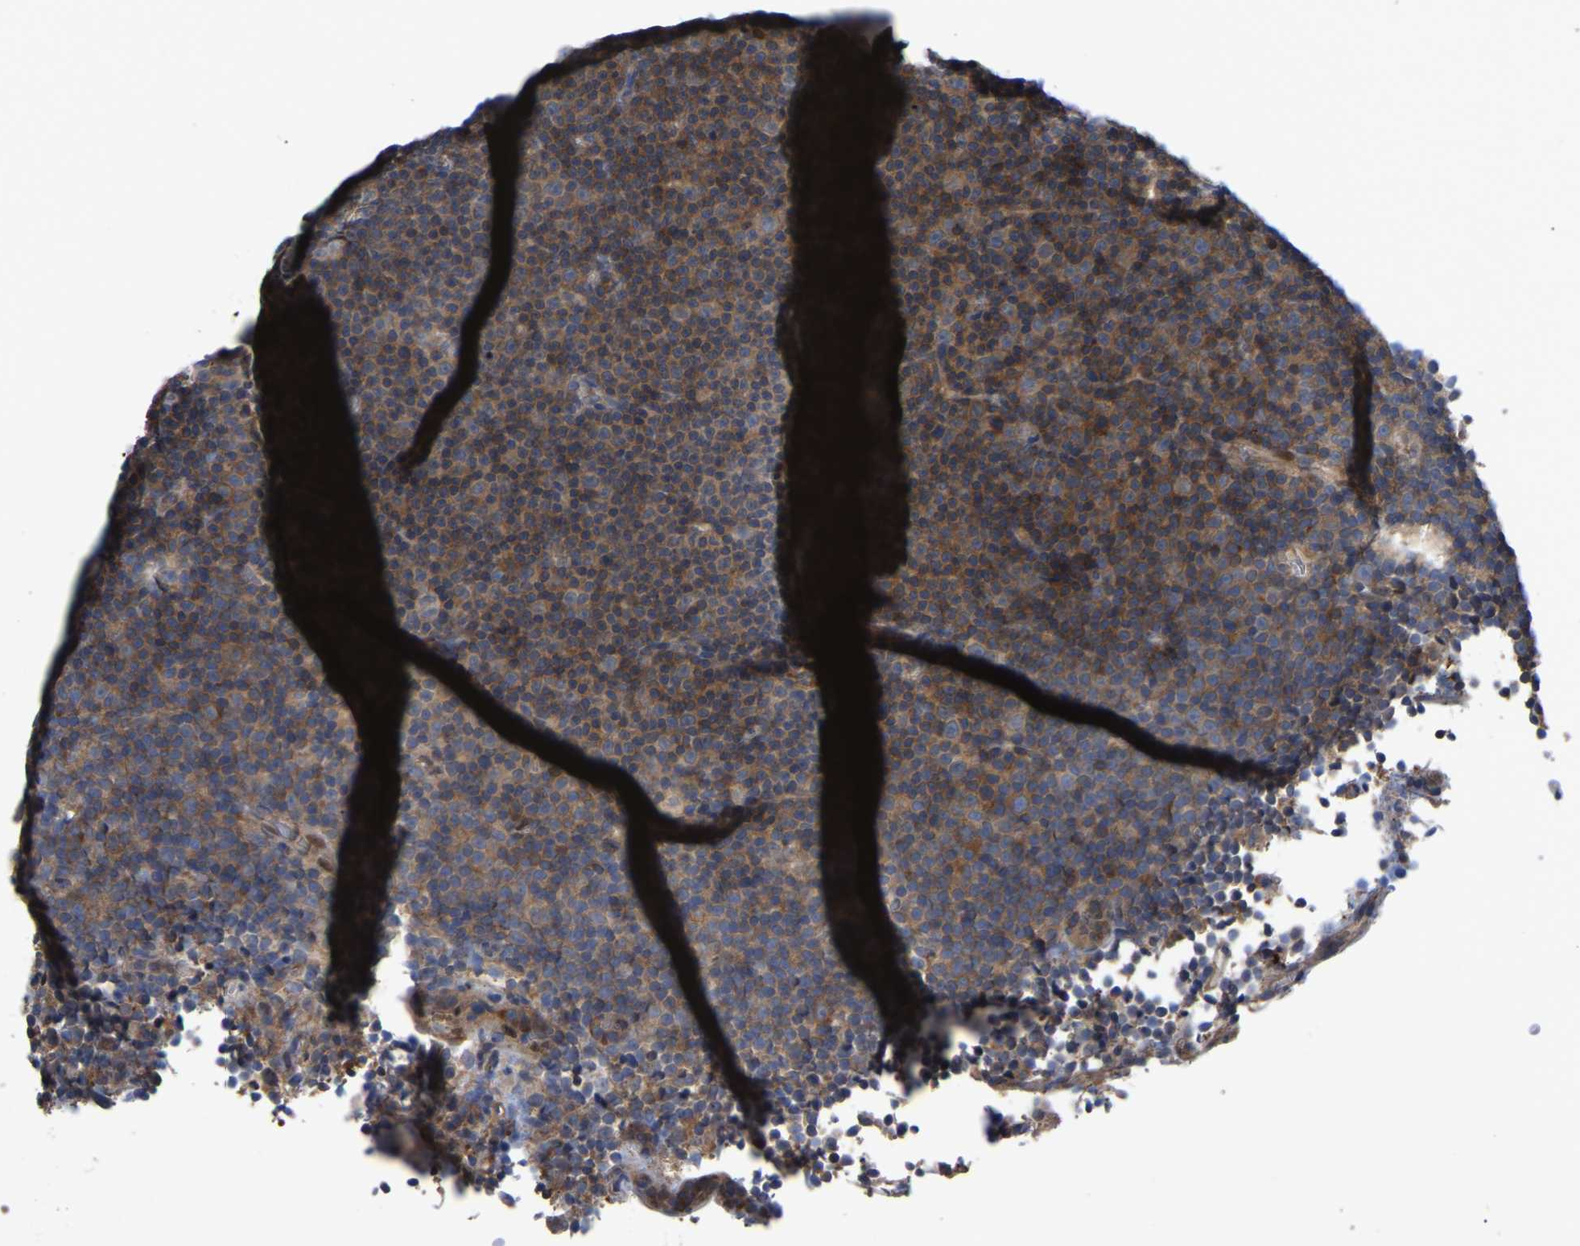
{"staining": {"intensity": "moderate", "quantity": ">75%", "location": "cytoplasmic/membranous"}, "tissue": "lymphoma", "cell_type": "Tumor cells", "image_type": "cancer", "snomed": [{"axis": "morphology", "description": "Malignant lymphoma, non-Hodgkin's type, Low grade"}, {"axis": "topography", "description": "Lymph node"}], "caption": "Low-grade malignant lymphoma, non-Hodgkin's type tissue demonstrates moderate cytoplasmic/membranous positivity in approximately >75% of tumor cells (Brightfield microscopy of DAB IHC at high magnification).", "gene": "CIT", "patient": {"sex": "female", "age": 67}}